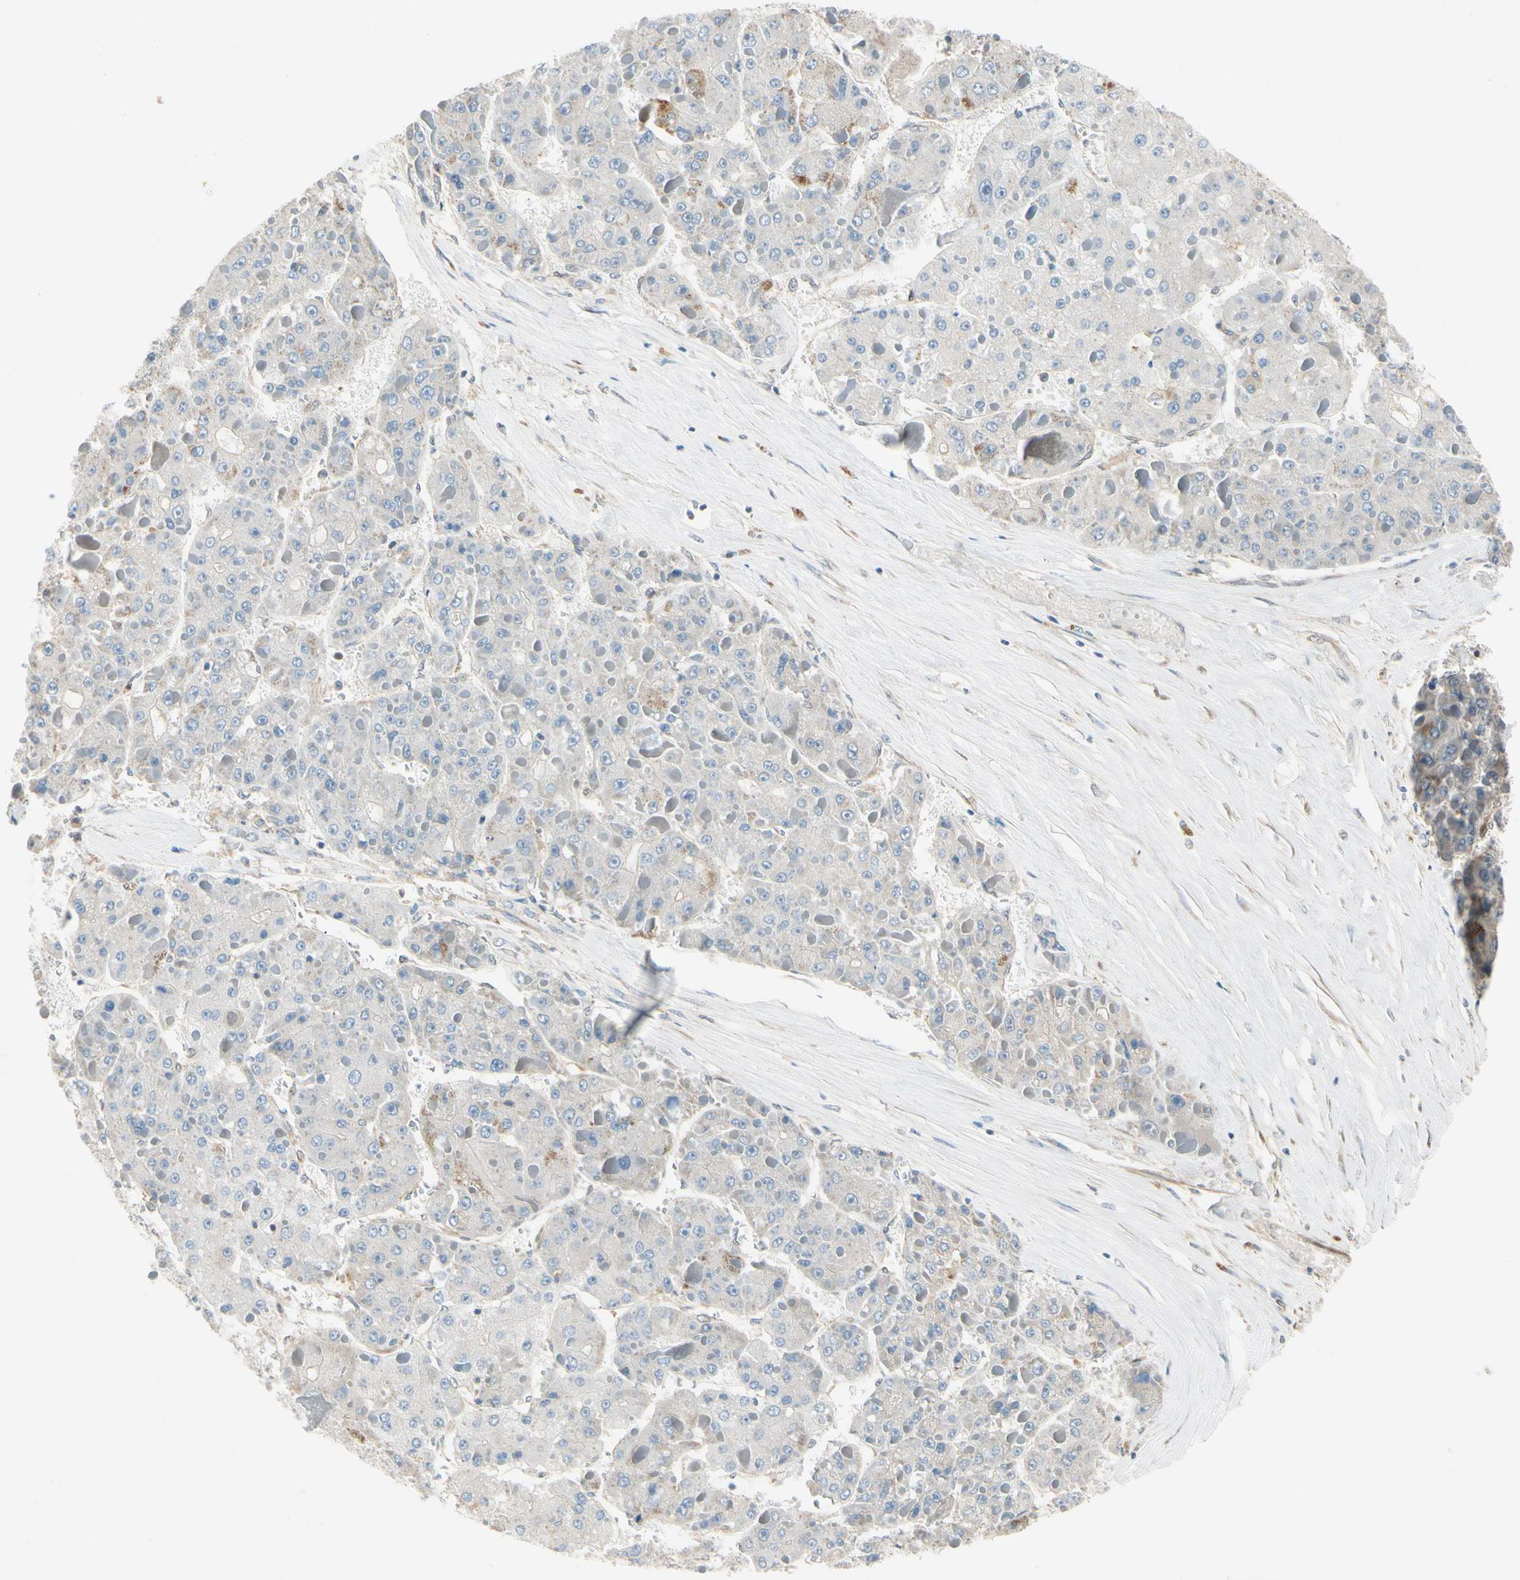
{"staining": {"intensity": "moderate", "quantity": "<25%", "location": "cytoplasmic/membranous"}, "tissue": "liver cancer", "cell_type": "Tumor cells", "image_type": "cancer", "snomed": [{"axis": "morphology", "description": "Carcinoma, Hepatocellular, NOS"}, {"axis": "topography", "description": "Liver"}], "caption": "Immunohistochemical staining of human liver cancer (hepatocellular carcinoma) reveals moderate cytoplasmic/membranous protein staining in approximately <25% of tumor cells.", "gene": "WIPI1", "patient": {"sex": "female", "age": 73}}